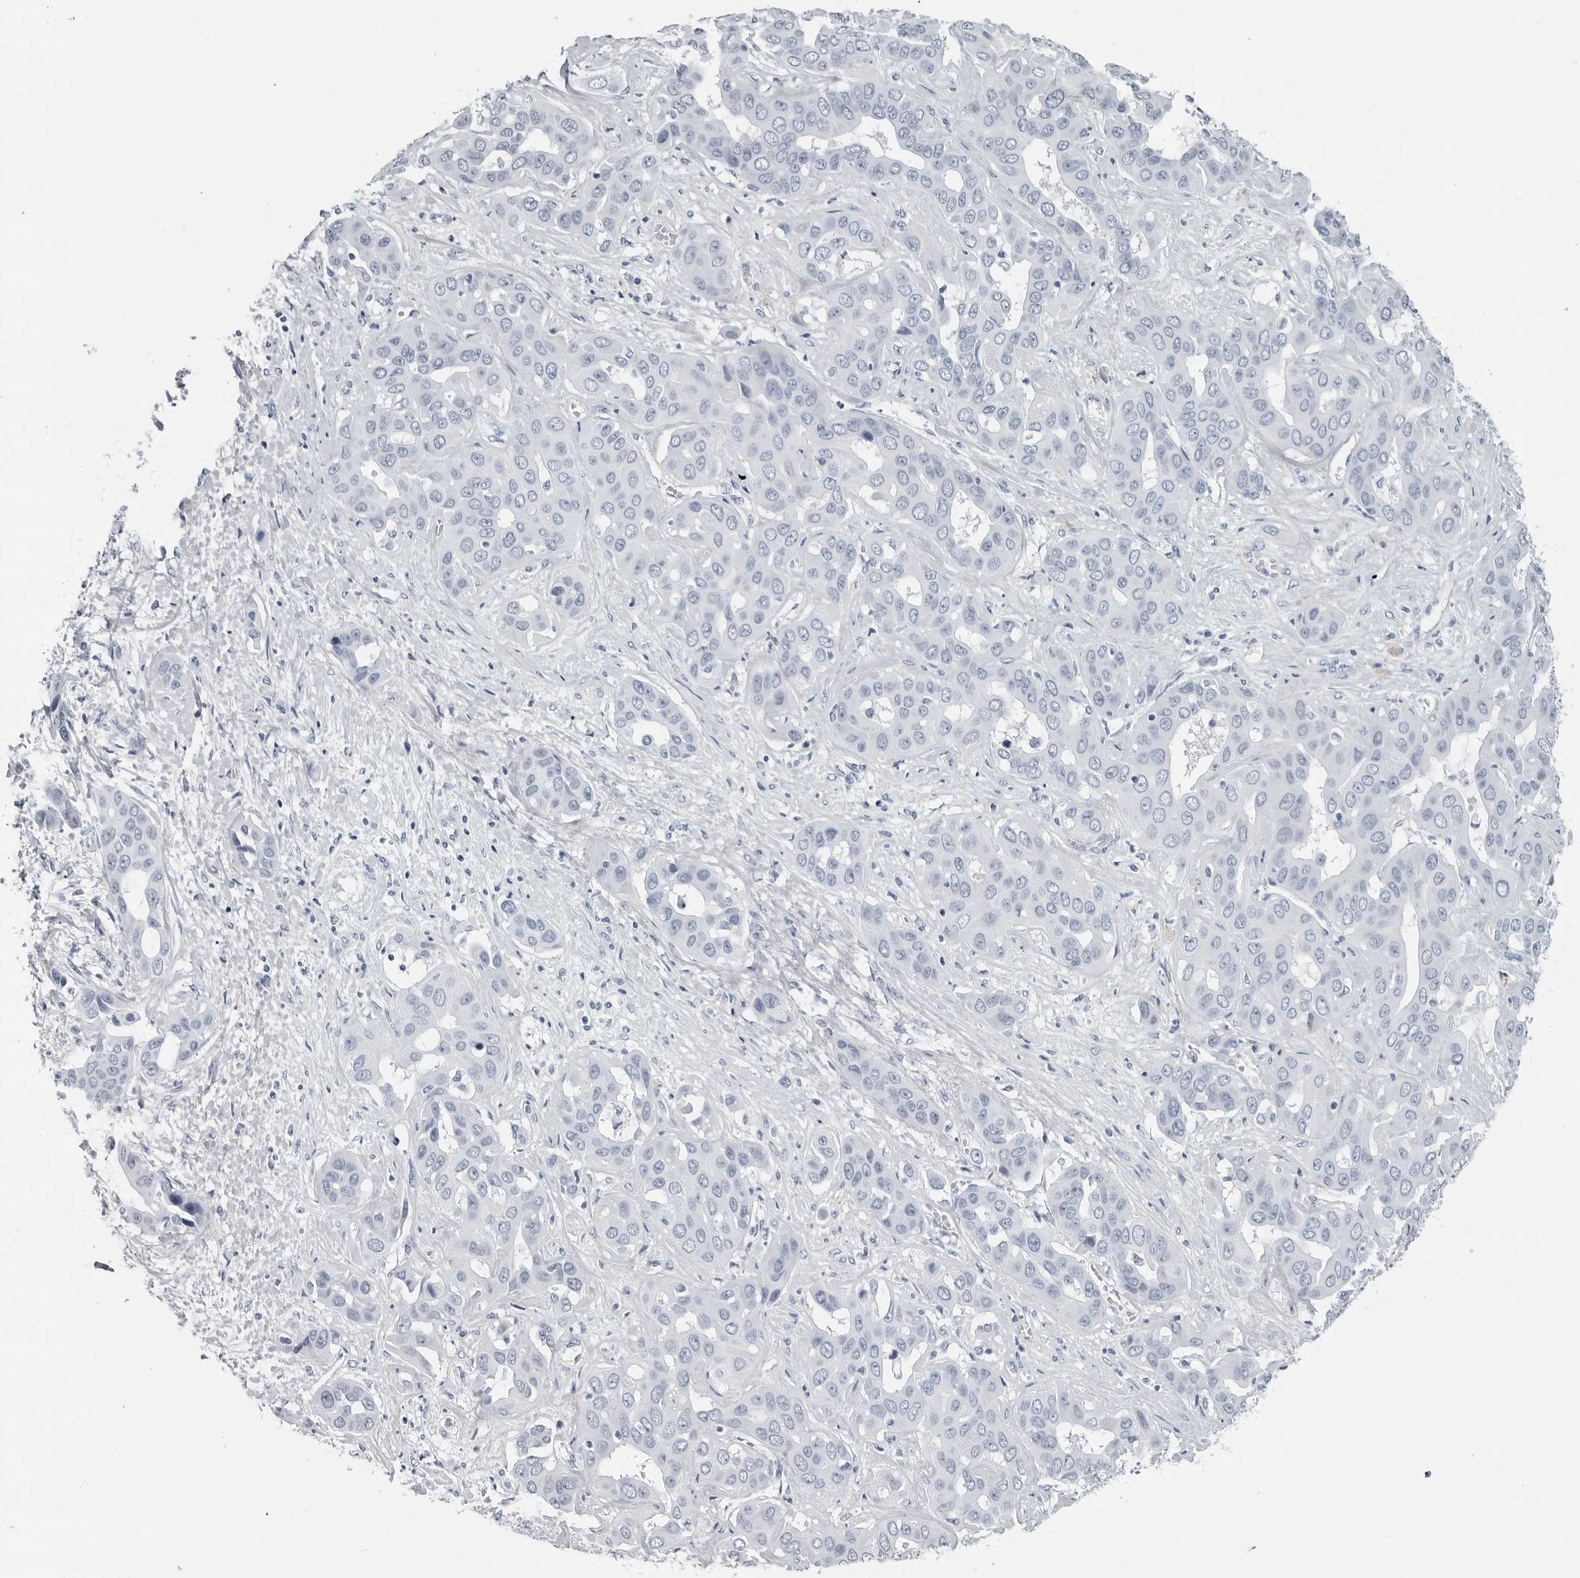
{"staining": {"intensity": "negative", "quantity": "none", "location": "none"}, "tissue": "liver cancer", "cell_type": "Tumor cells", "image_type": "cancer", "snomed": [{"axis": "morphology", "description": "Cholangiocarcinoma"}, {"axis": "topography", "description": "Liver"}], "caption": "High power microscopy histopathology image of an IHC photomicrograph of liver cancer, revealing no significant staining in tumor cells. (DAB (3,3'-diaminobenzidine) IHC with hematoxylin counter stain).", "gene": "AMPD1", "patient": {"sex": "female", "age": 52}}